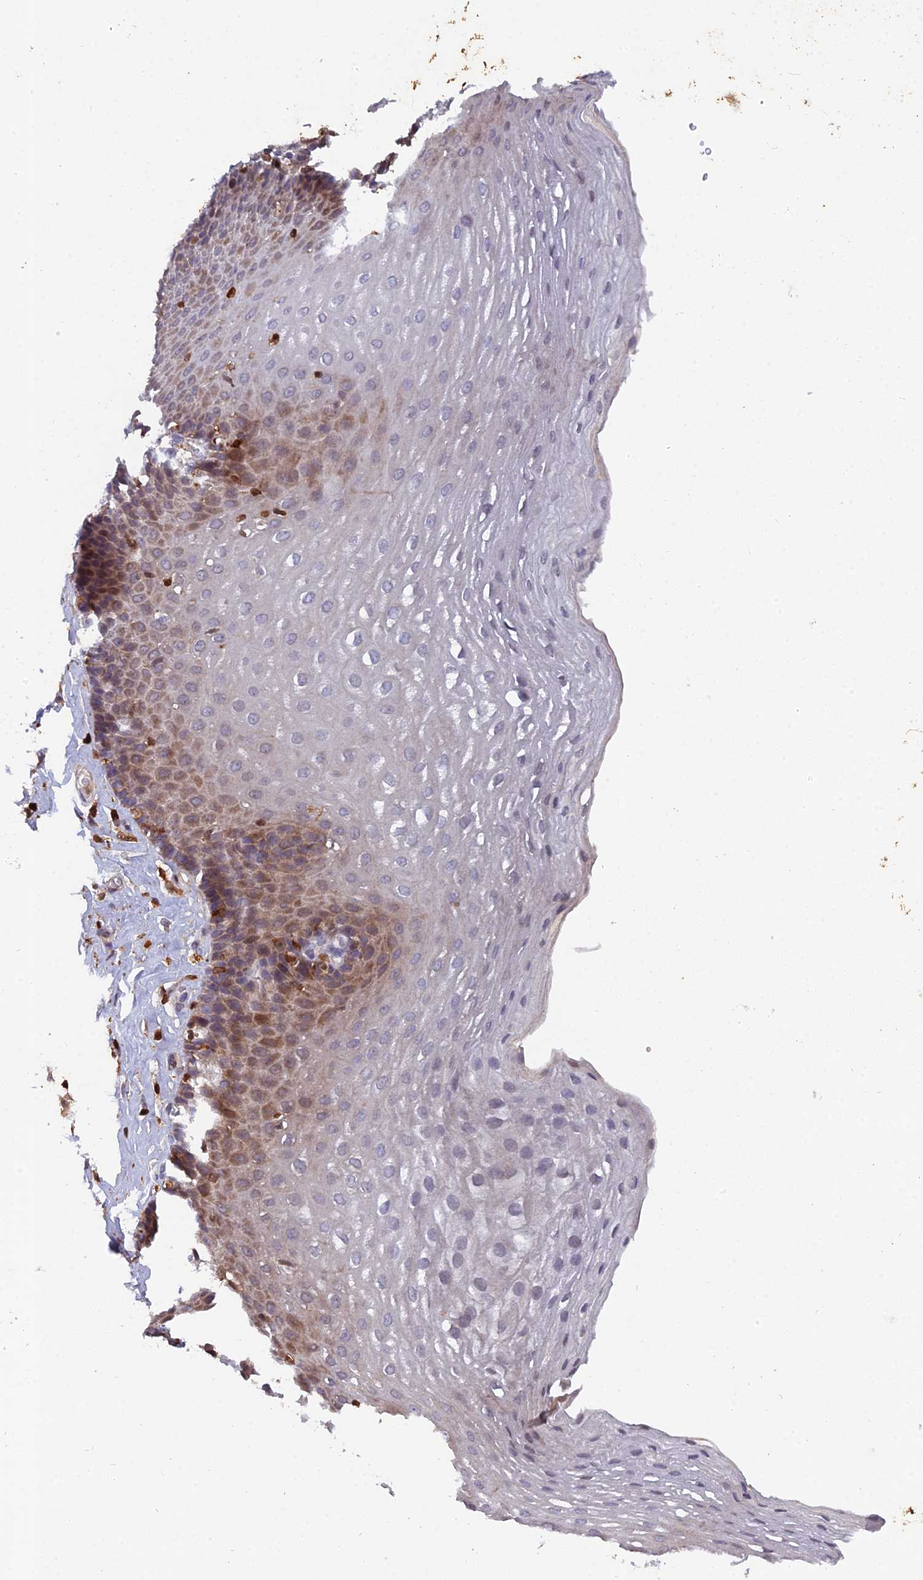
{"staining": {"intensity": "moderate", "quantity": "<25%", "location": "cytoplasmic/membranous"}, "tissue": "esophagus", "cell_type": "Squamous epithelial cells", "image_type": "normal", "snomed": [{"axis": "morphology", "description": "Normal tissue, NOS"}, {"axis": "topography", "description": "Esophagus"}], "caption": "A low amount of moderate cytoplasmic/membranous staining is identified in about <25% of squamous epithelial cells in normal esophagus. (DAB (3,3'-diaminobenzidine) IHC with brightfield microscopy, high magnification).", "gene": "GALK2", "patient": {"sex": "female", "age": 66}}